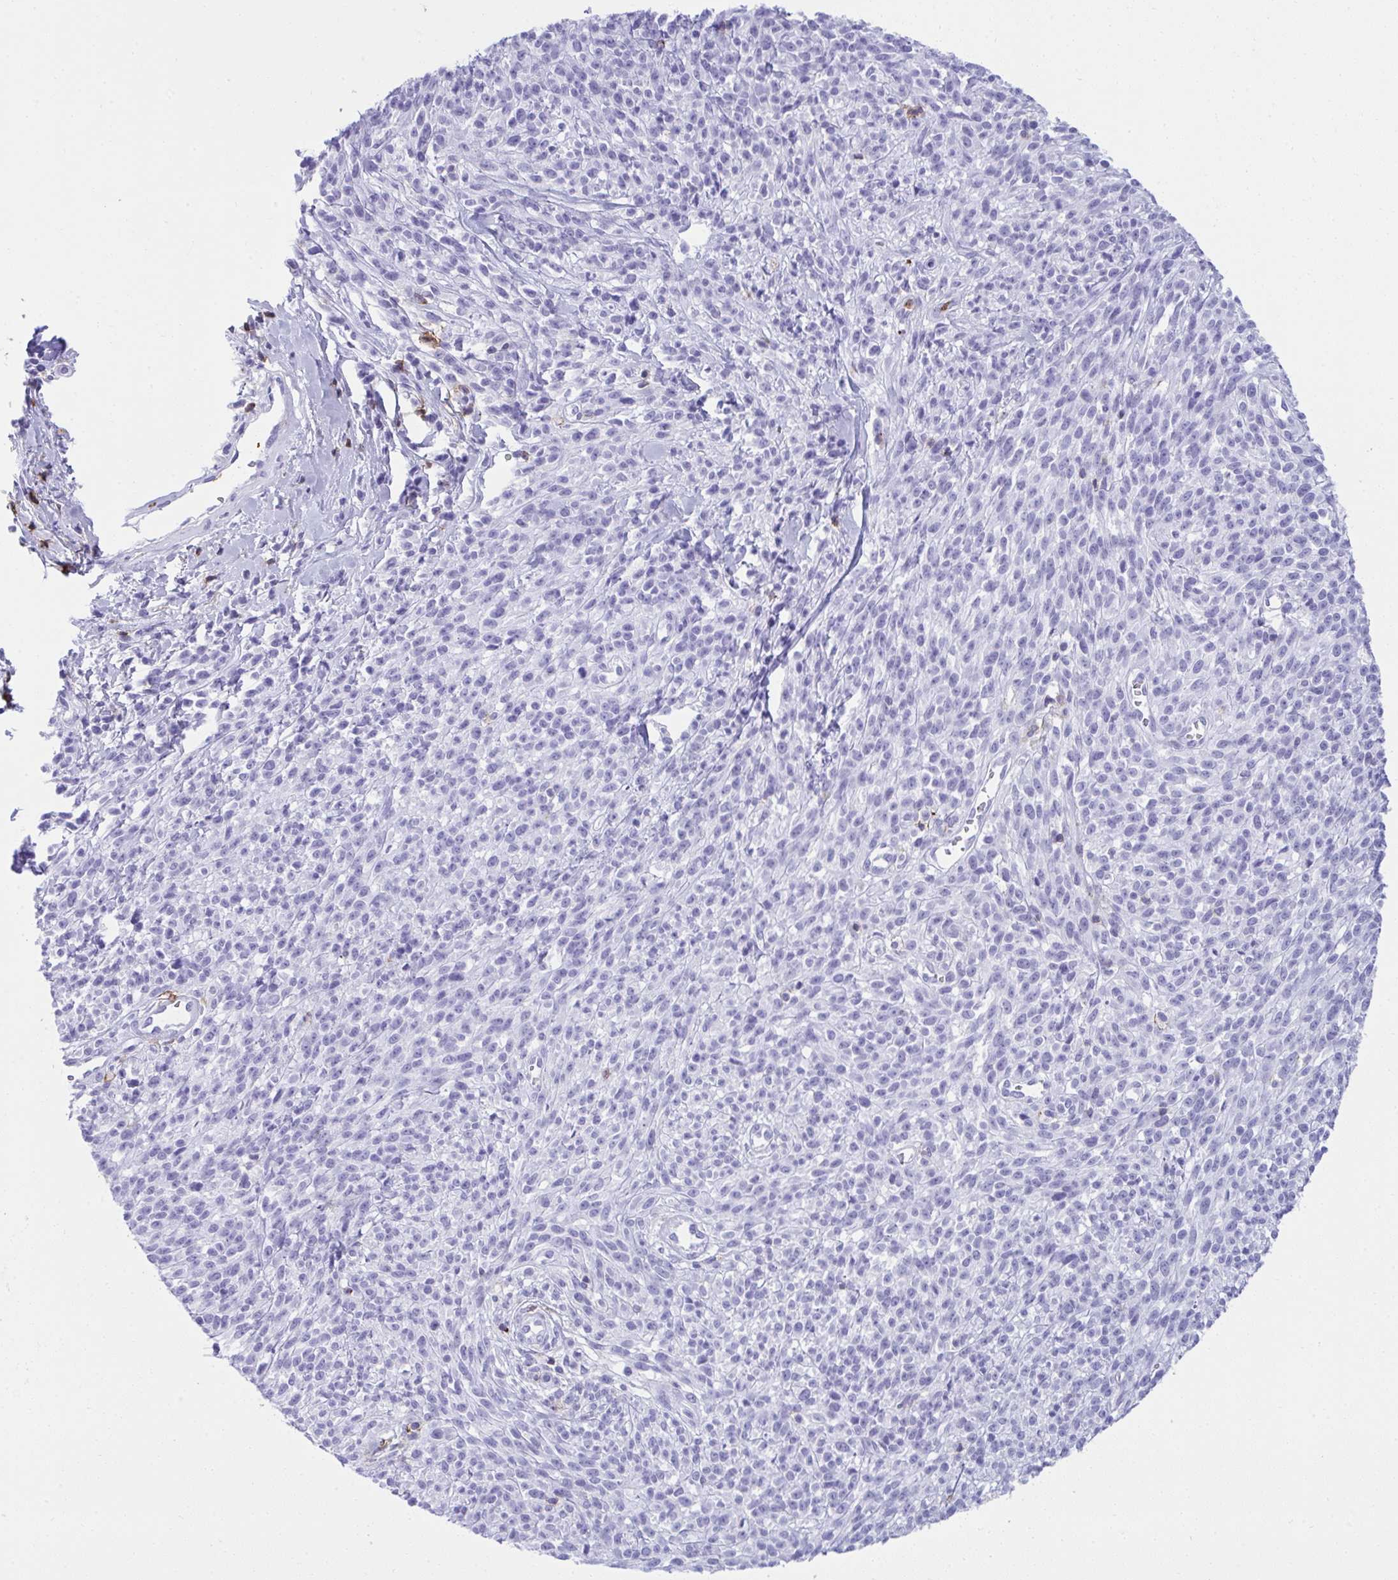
{"staining": {"intensity": "negative", "quantity": "none", "location": "none"}, "tissue": "melanoma", "cell_type": "Tumor cells", "image_type": "cancer", "snomed": [{"axis": "morphology", "description": "Malignant melanoma, NOS"}, {"axis": "topography", "description": "Skin"}, {"axis": "topography", "description": "Skin of trunk"}], "caption": "IHC histopathology image of neoplastic tissue: human malignant melanoma stained with DAB demonstrates no significant protein positivity in tumor cells.", "gene": "SPN", "patient": {"sex": "male", "age": 74}}